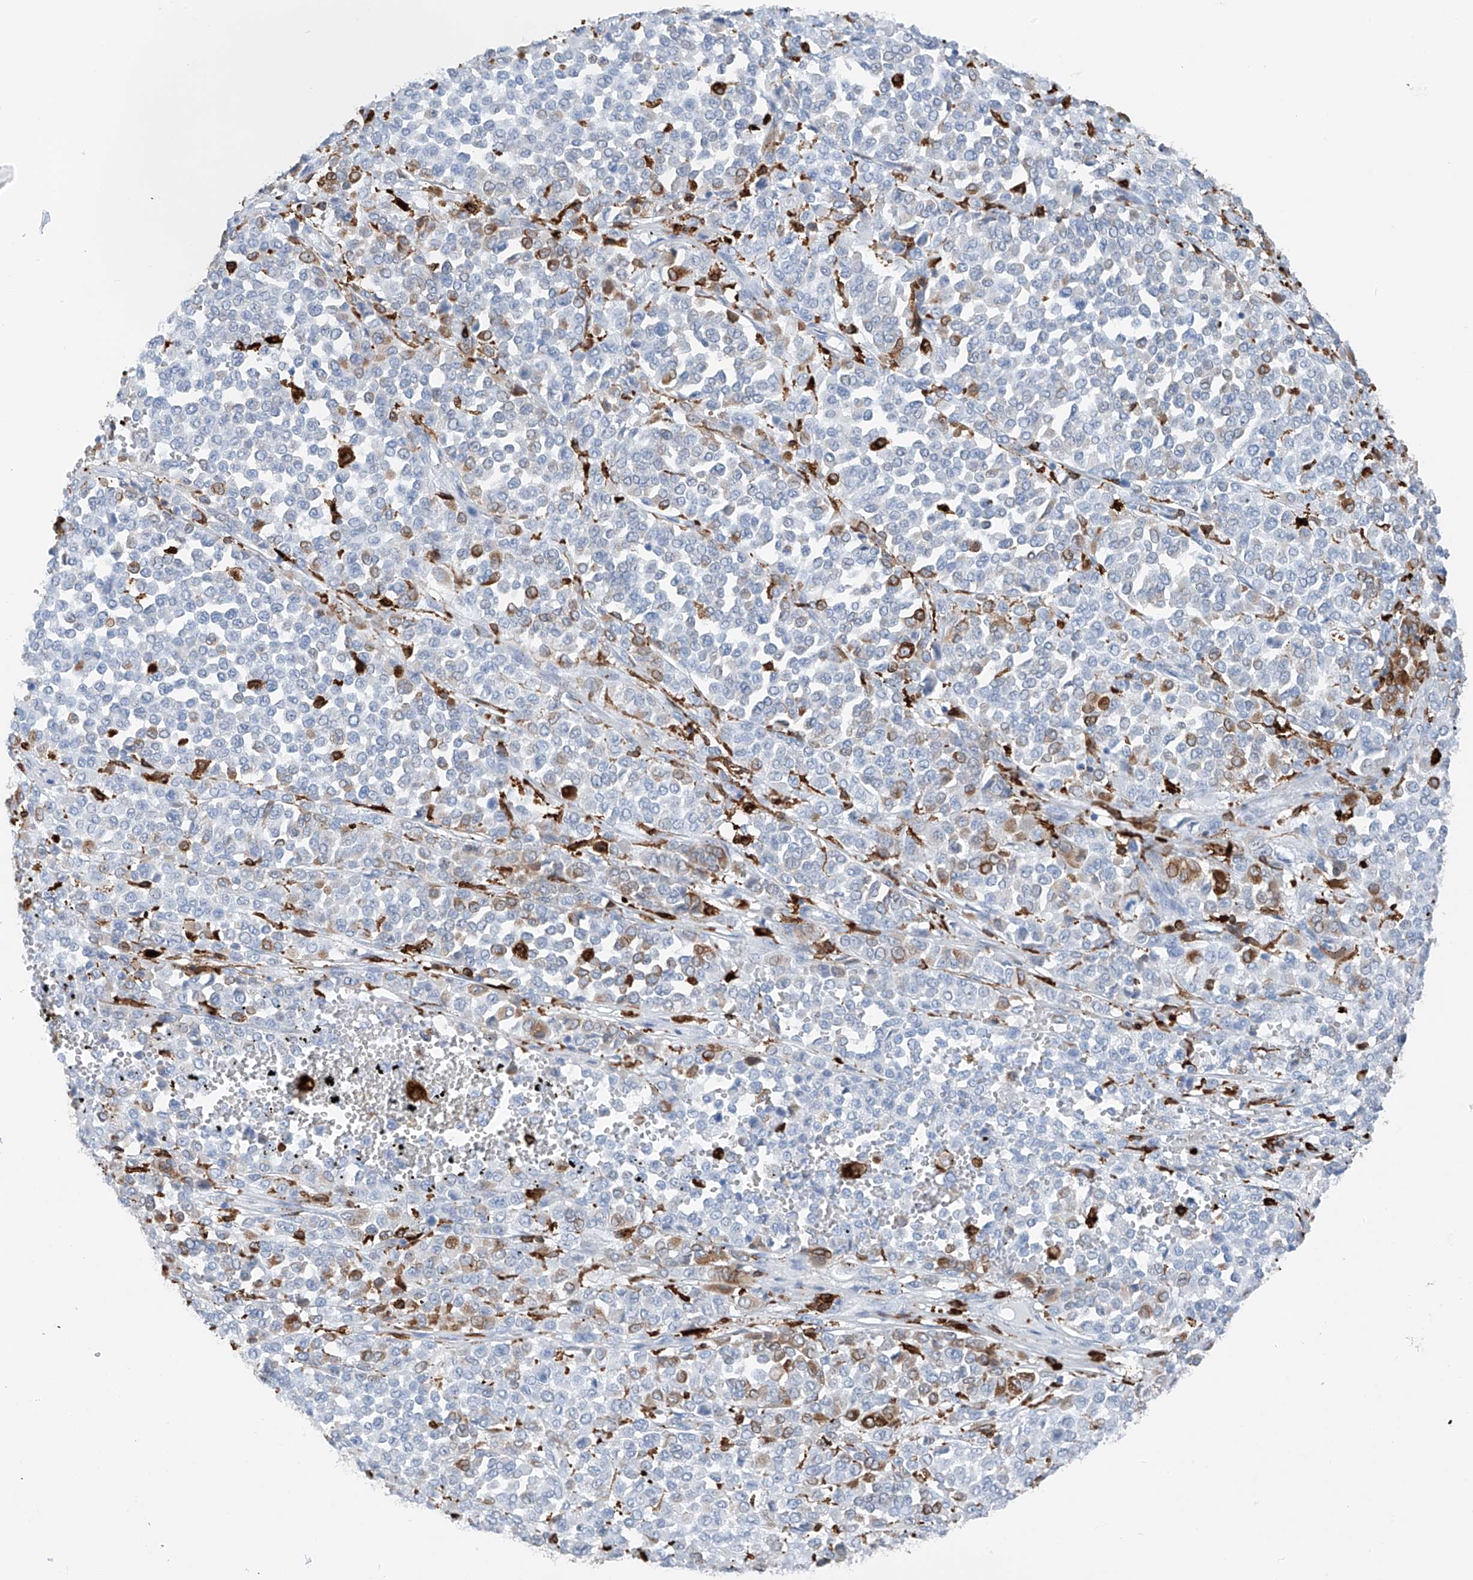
{"staining": {"intensity": "moderate", "quantity": "<25%", "location": "cytoplasmic/membranous"}, "tissue": "melanoma", "cell_type": "Tumor cells", "image_type": "cancer", "snomed": [{"axis": "morphology", "description": "Malignant melanoma, Metastatic site"}, {"axis": "topography", "description": "Pancreas"}], "caption": "Moderate cytoplasmic/membranous protein staining is present in about <25% of tumor cells in melanoma.", "gene": "TBXAS1", "patient": {"sex": "female", "age": 30}}